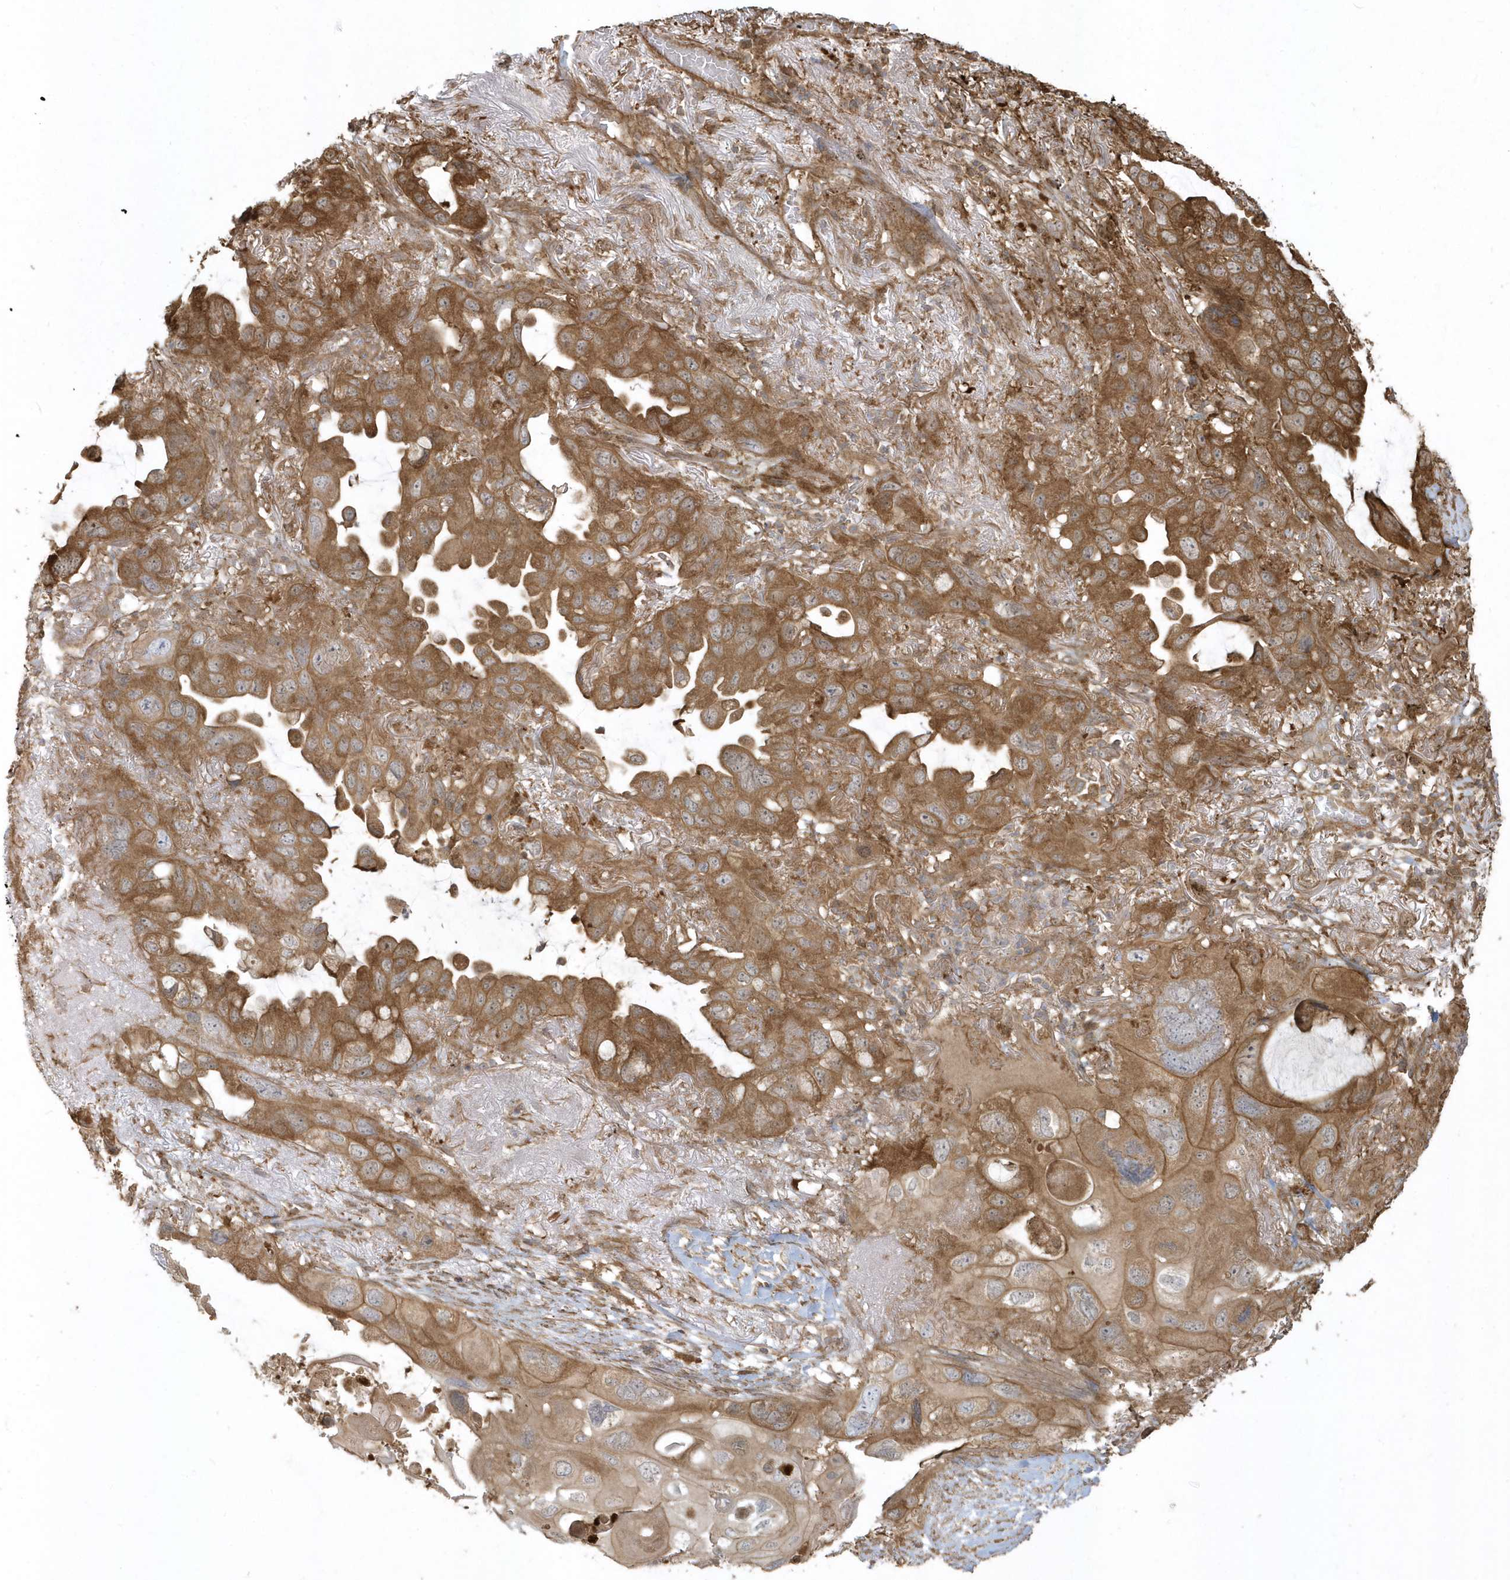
{"staining": {"intensity": "strong", "quantity": ">75%", "location": "cytoplasmic/membranous"}, "tissue": "lung cancer", "cell_type": "Tumor cells", "image_type": "cancer", "snomed": [{"axis": "morphology", "description": "Squamous cell carcinoma, NOS"}, {"axis": "topography", "description": "Lung"}], "caption": "Strong cytoplasmic/membranous positivity is present in about >75% of tumor cells in lung squamous cell carcinoma.", "gene": "HNMT", "patient": {"sex": "female", "age": 73}}